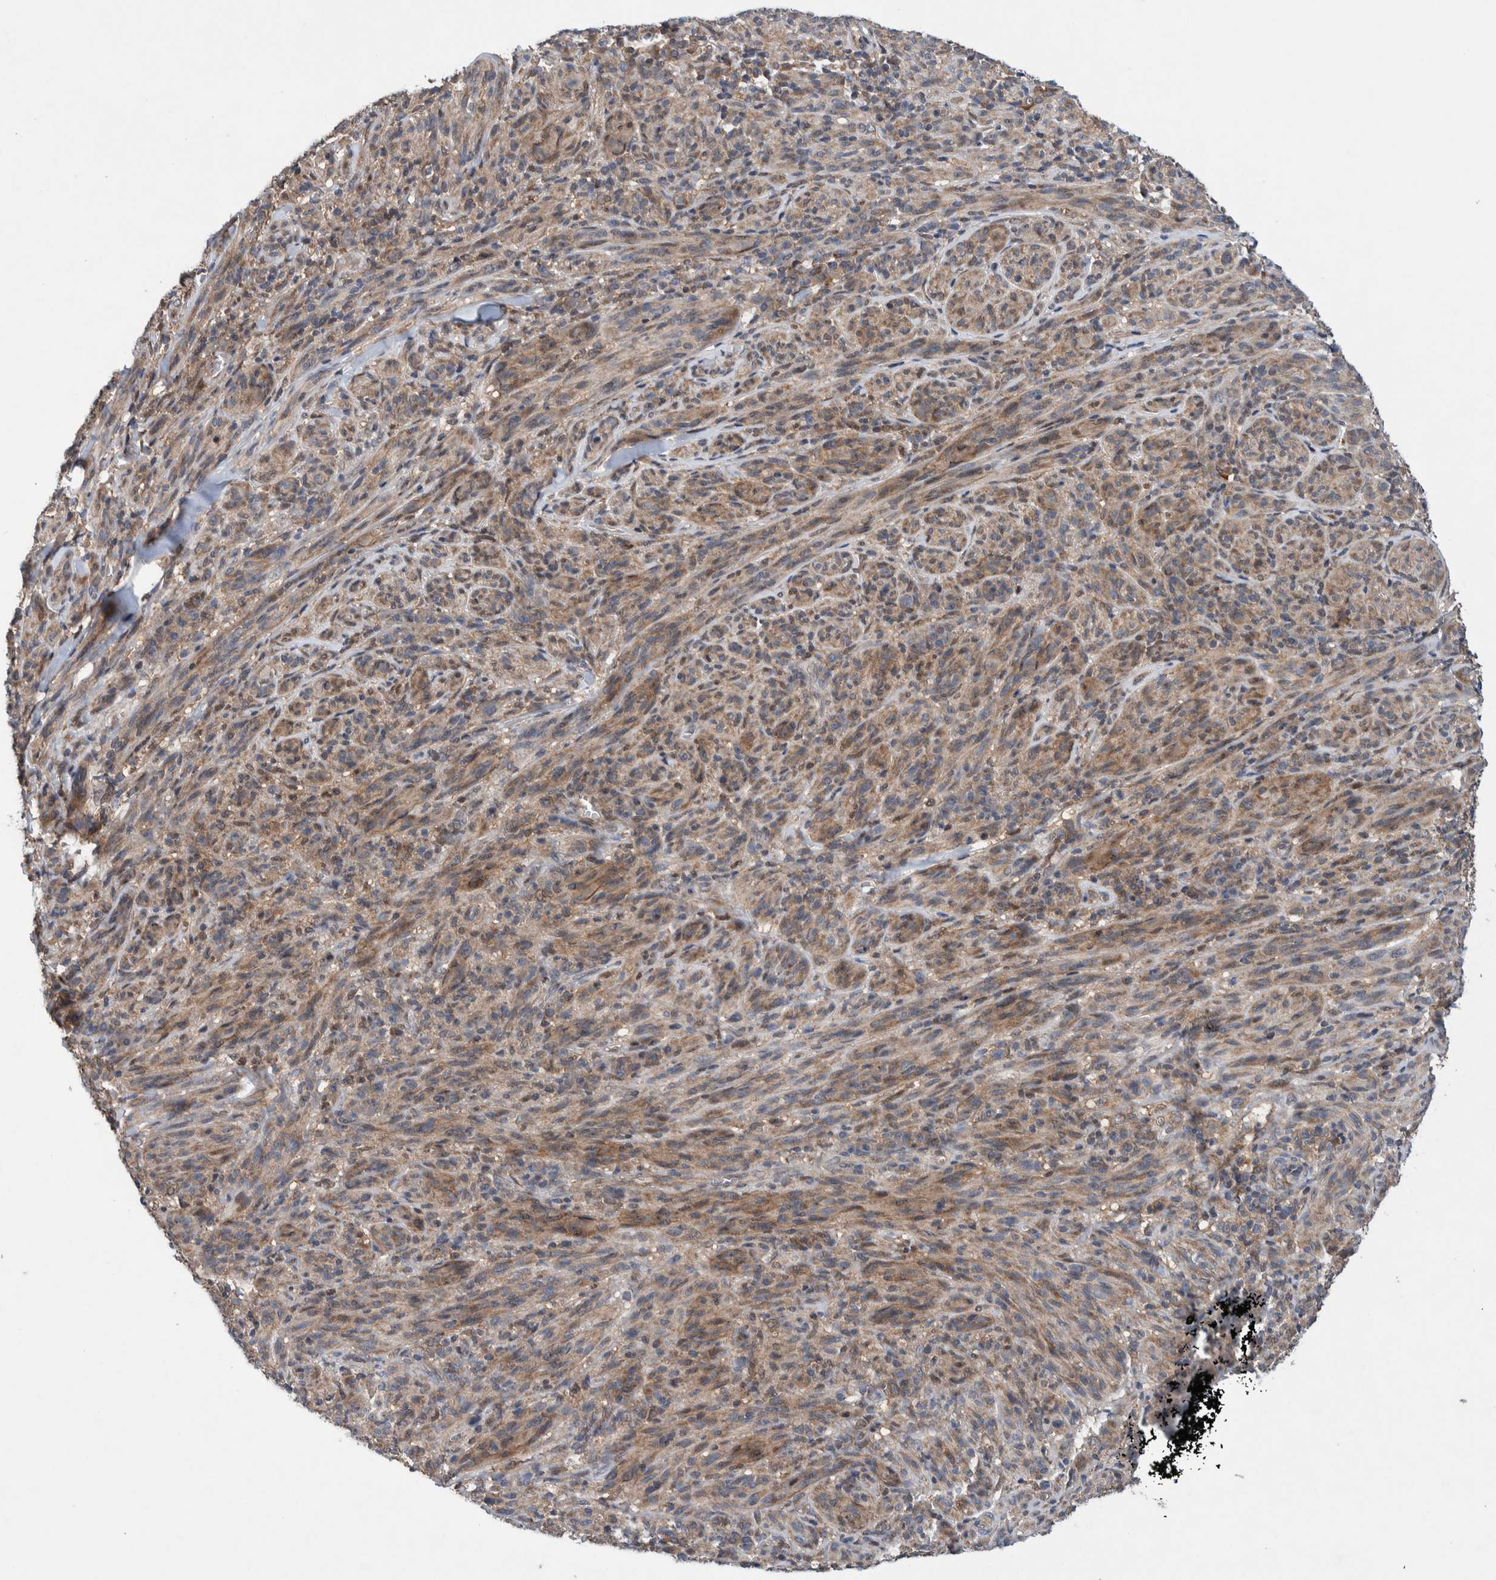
{"staining": {"intensity": "weak", "quantity": ">75%", "location": "cytoplasmic/membranous"}, "tissue": "melanoma", "cell_type": "Tumor cells", "image_type": "cancer", "snomed": [{"axis": "morphology", "description": "Malignant melanoma, NOS"}, {"axis": "topography", "description": "Skin of head"}], "caption": "High-magnification brightfield microscopy of malignant melanoma stained with DAB (brown) and counterstained with hematoxylin (blue). tumor cells exhibit weak cytoplasmic/membranous staining is identified in approximately>75% of cells.", "gene": "PIK3R6", "patient": {"sex": "male", "age": 96}}